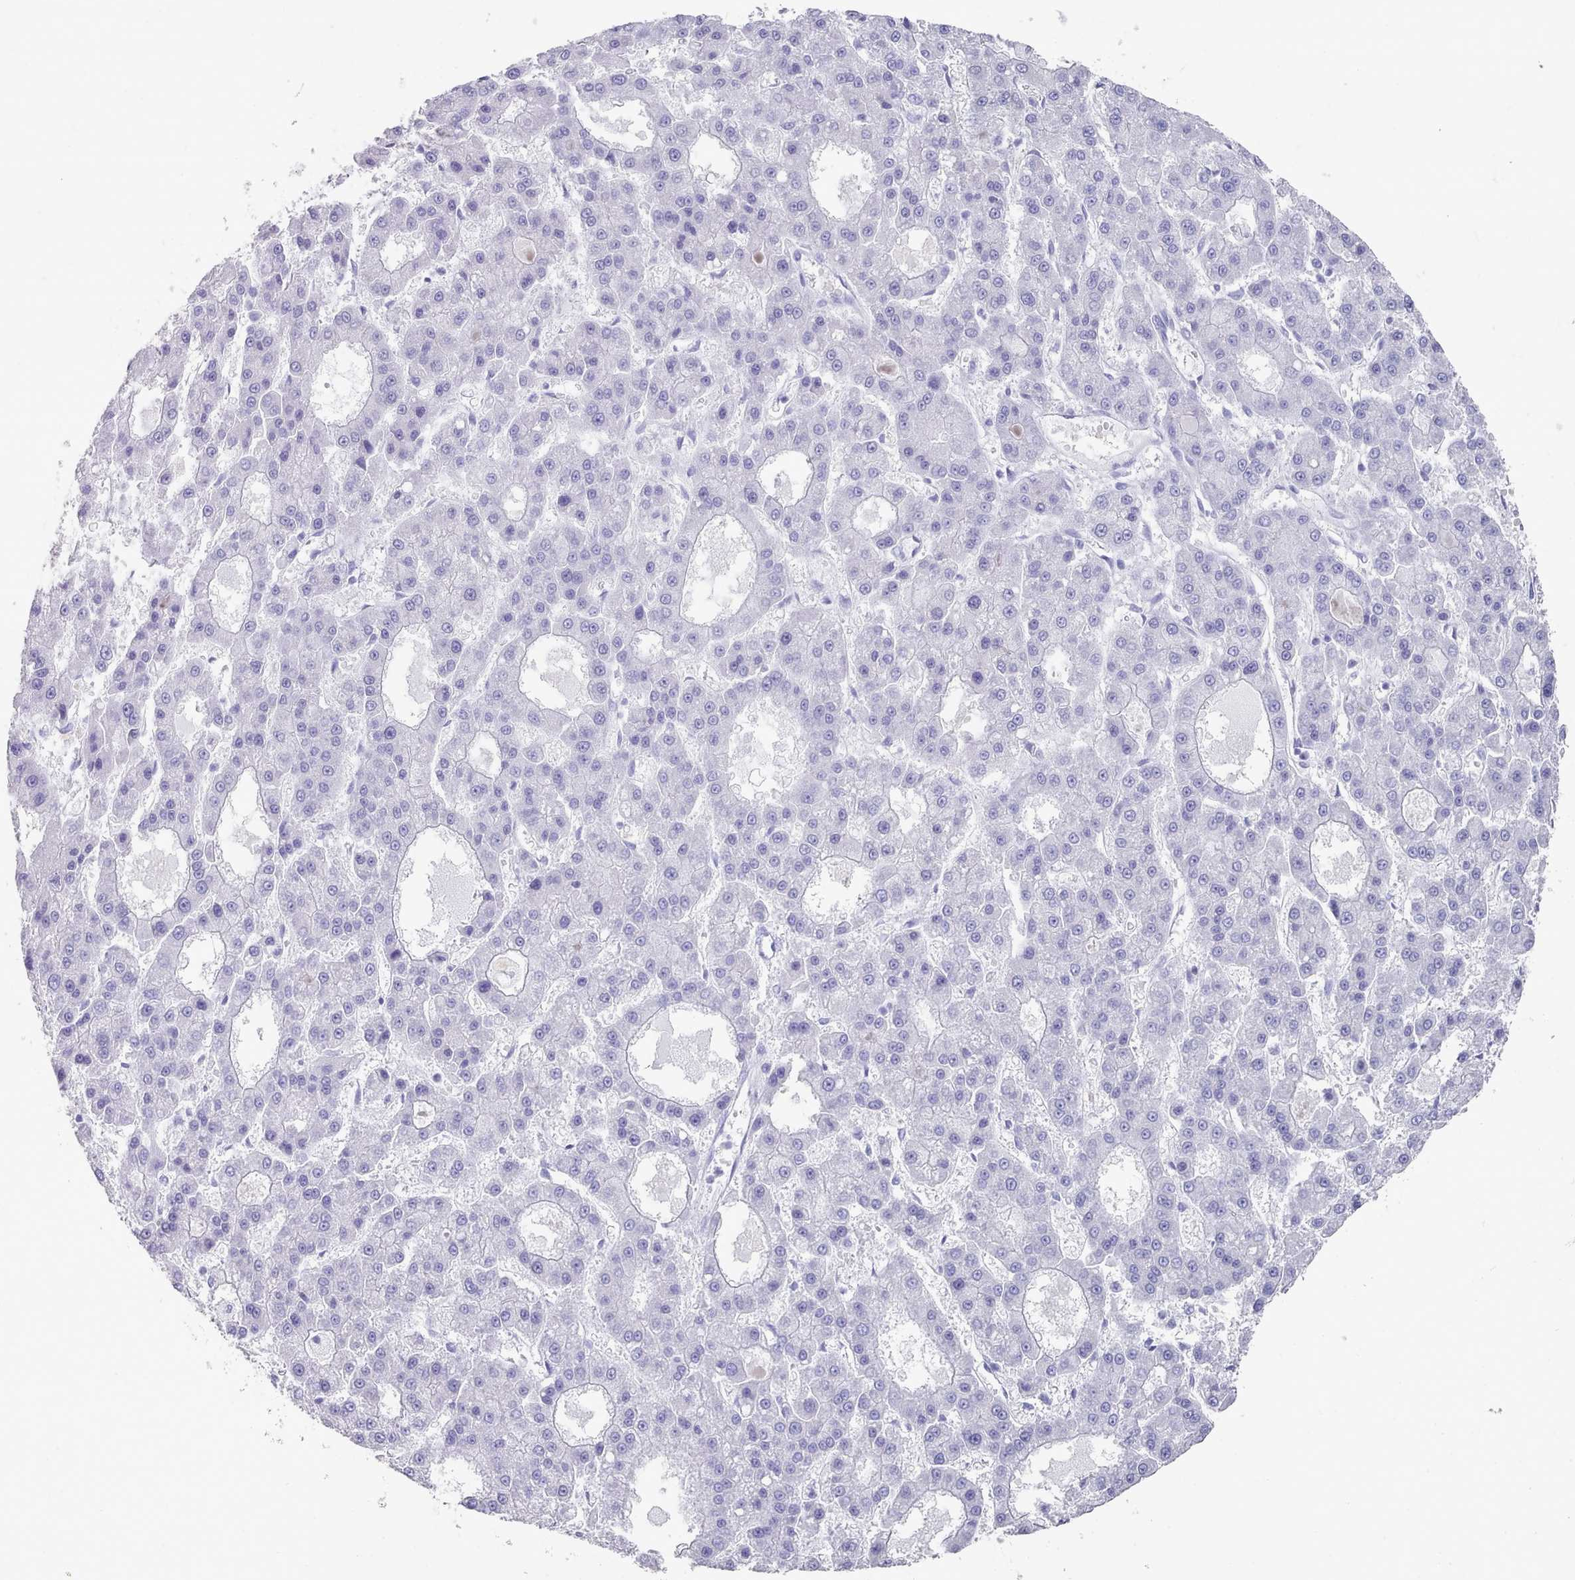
{"staining": {"intensity": "negative", "quantity": "none", "location": "none"}, "tissue": "liver cancer", "cell_type": "Tumor cells", "image_type": "cancer", "snomed": [{"axis": "morphology", "description": "Carcinoma, Hepatocellular, NOS"}, {"axis": "topography", "description": "Liver"}], "caption": "Tumor cells are negative for protein expression in human liver cancer. (IHC, brightfield microscopy, high magnification).", "gene": "LRRC37A", "patient": {"sex": "male", "age": 70}}